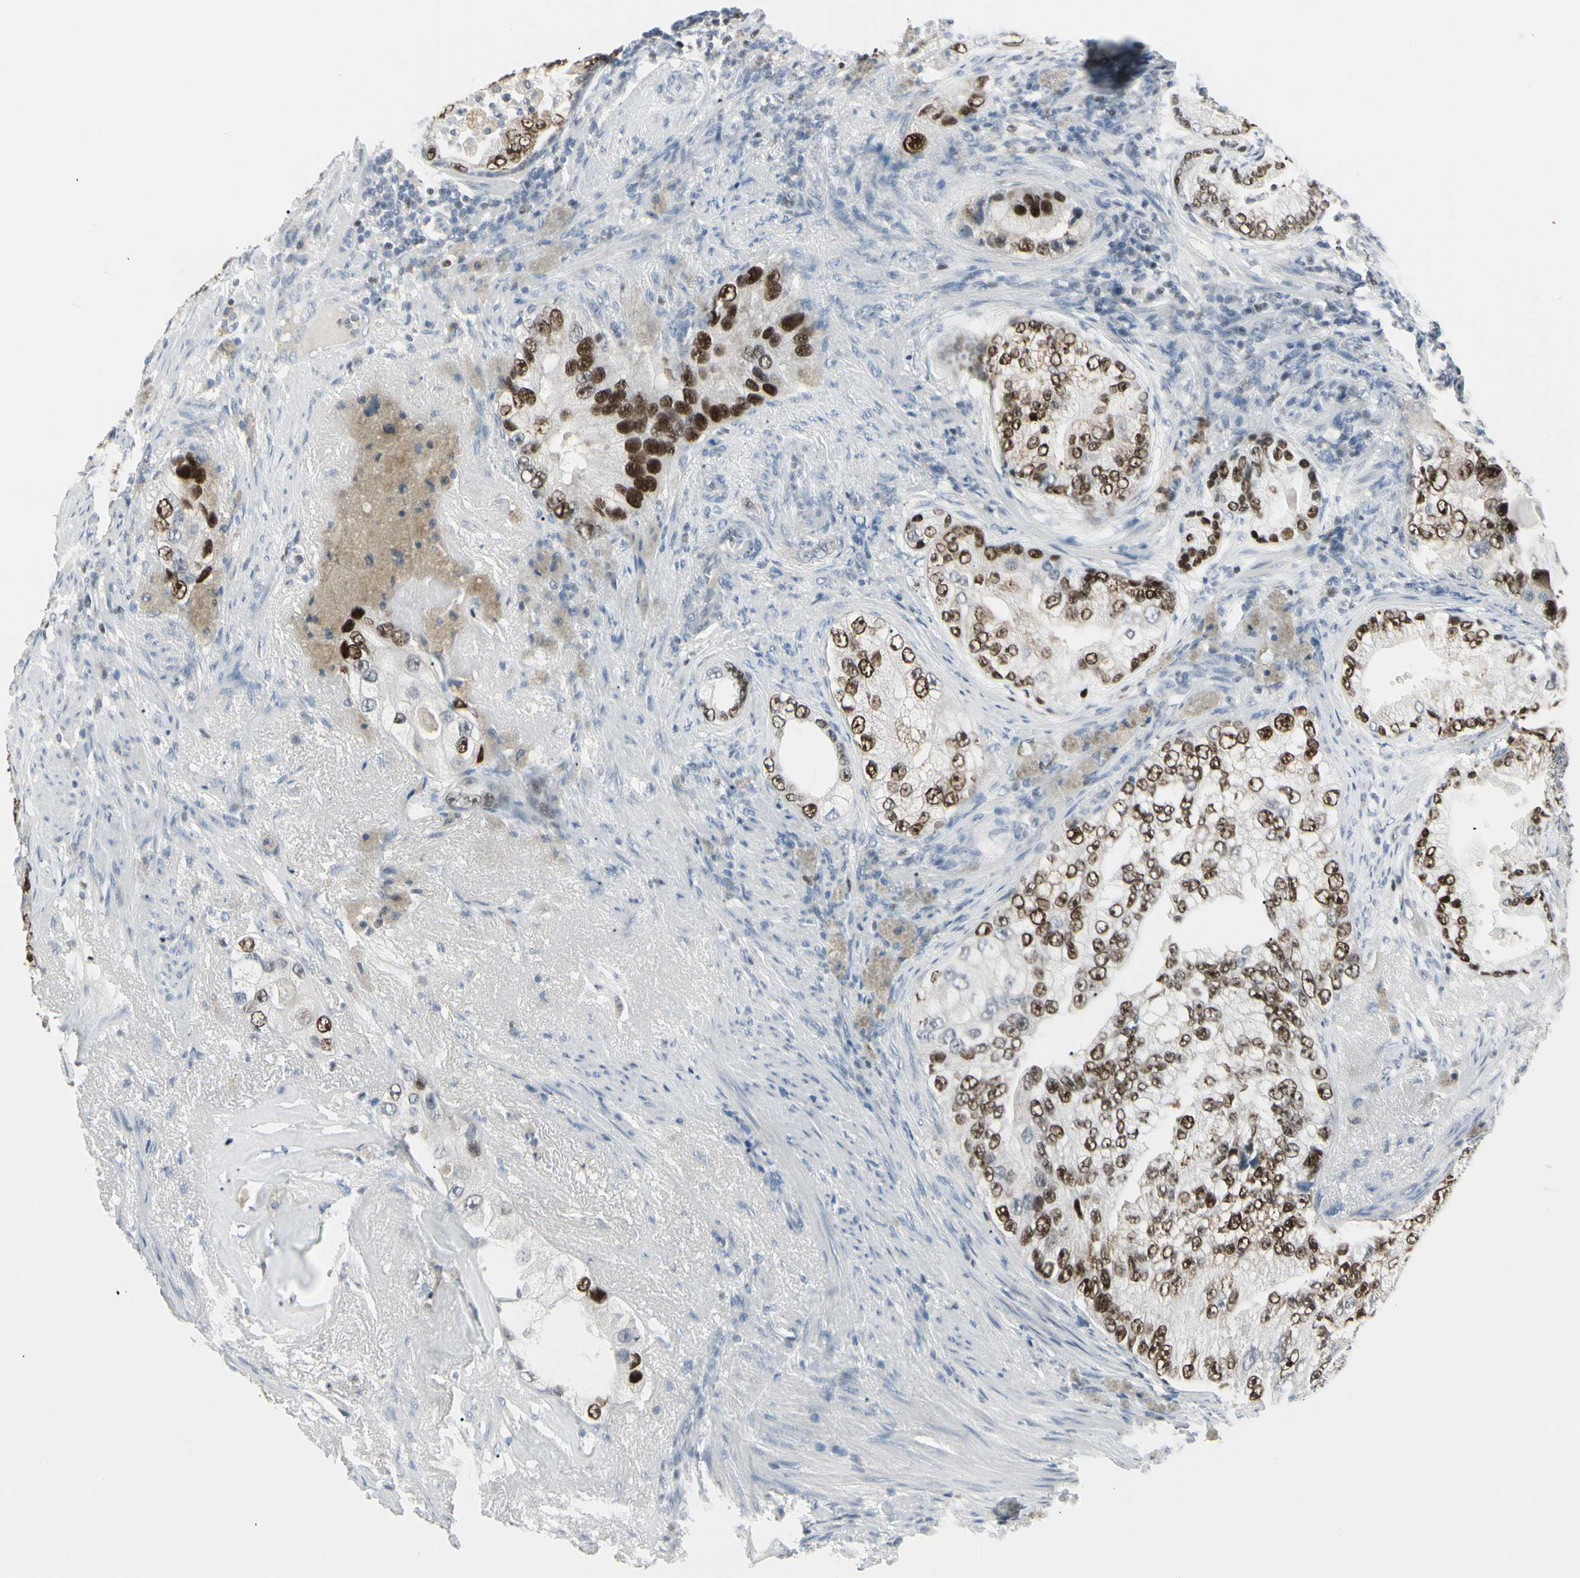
{"staining": {"intensity": "strong", "quantity": ">75%", "location": "nuclear"}, "tissue": "prostate cancer", "cell_type": "Tumor cells", "image_type": "cancer", "snomed": [{"axis": "morphology", "description": "Adenocarcinoma, High grade"}, {"axis": "topography", "description": "Prostate"}], "caption": "Protein staining reveals strong nuclear expression in about >75% of tumor cells in prostate adenocarcinoma (high-grade).", "gene": "ZBTB7B", "patient": {"sex": "male", "age": 66}}